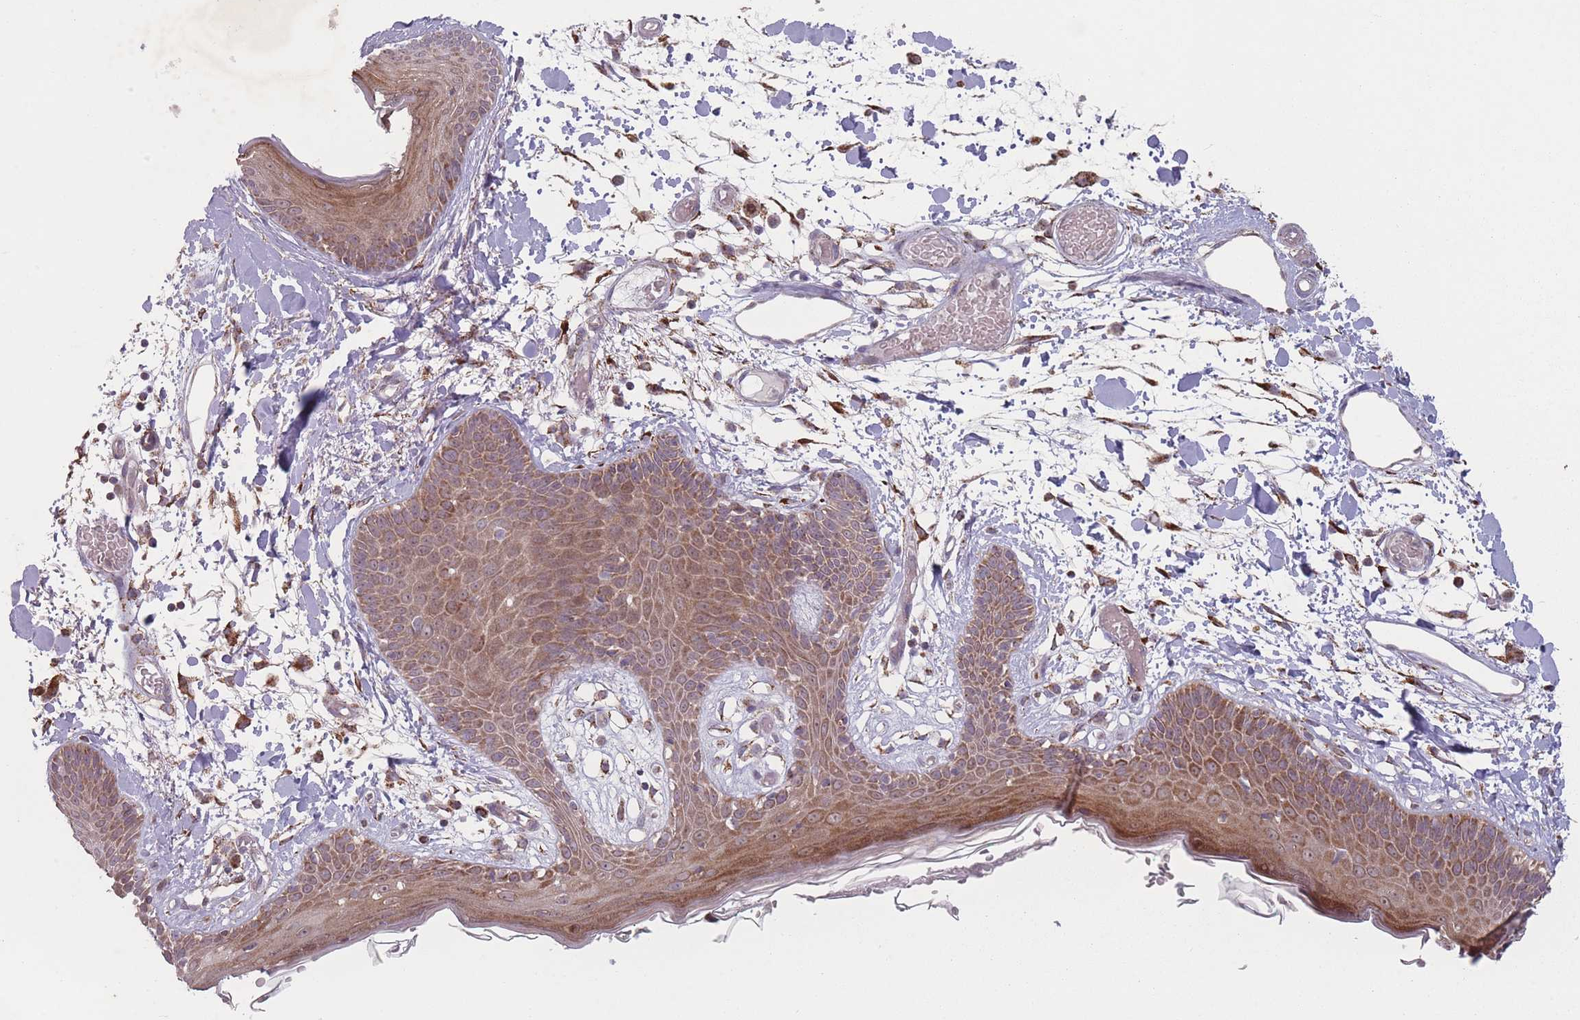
{"staining": {"intensity": "moderate", "quantity": ">75%", "location": "cytoplasmic/membranous"}, "tissue": "skin", "cell_type": "Fibroblasts", "image_type": "normal", "snomed": [{"axis": "morphology", "description": "Normal tissue, NOS"}, {"axis": "topography", "description": "Skin"}], "caption": "Skin stained with DAB (3,3'-diaminobenzidine) IHC shows medium levels of moderate cytoplasmic/membranous staining in about >75% of fibroblasts. (DAB (3,3'-diaminobenzidine) IHC with brightfield microscopy, high magnification).", "gene": "OR10Q1", "patient": {"sex": "male", "age": 79}}